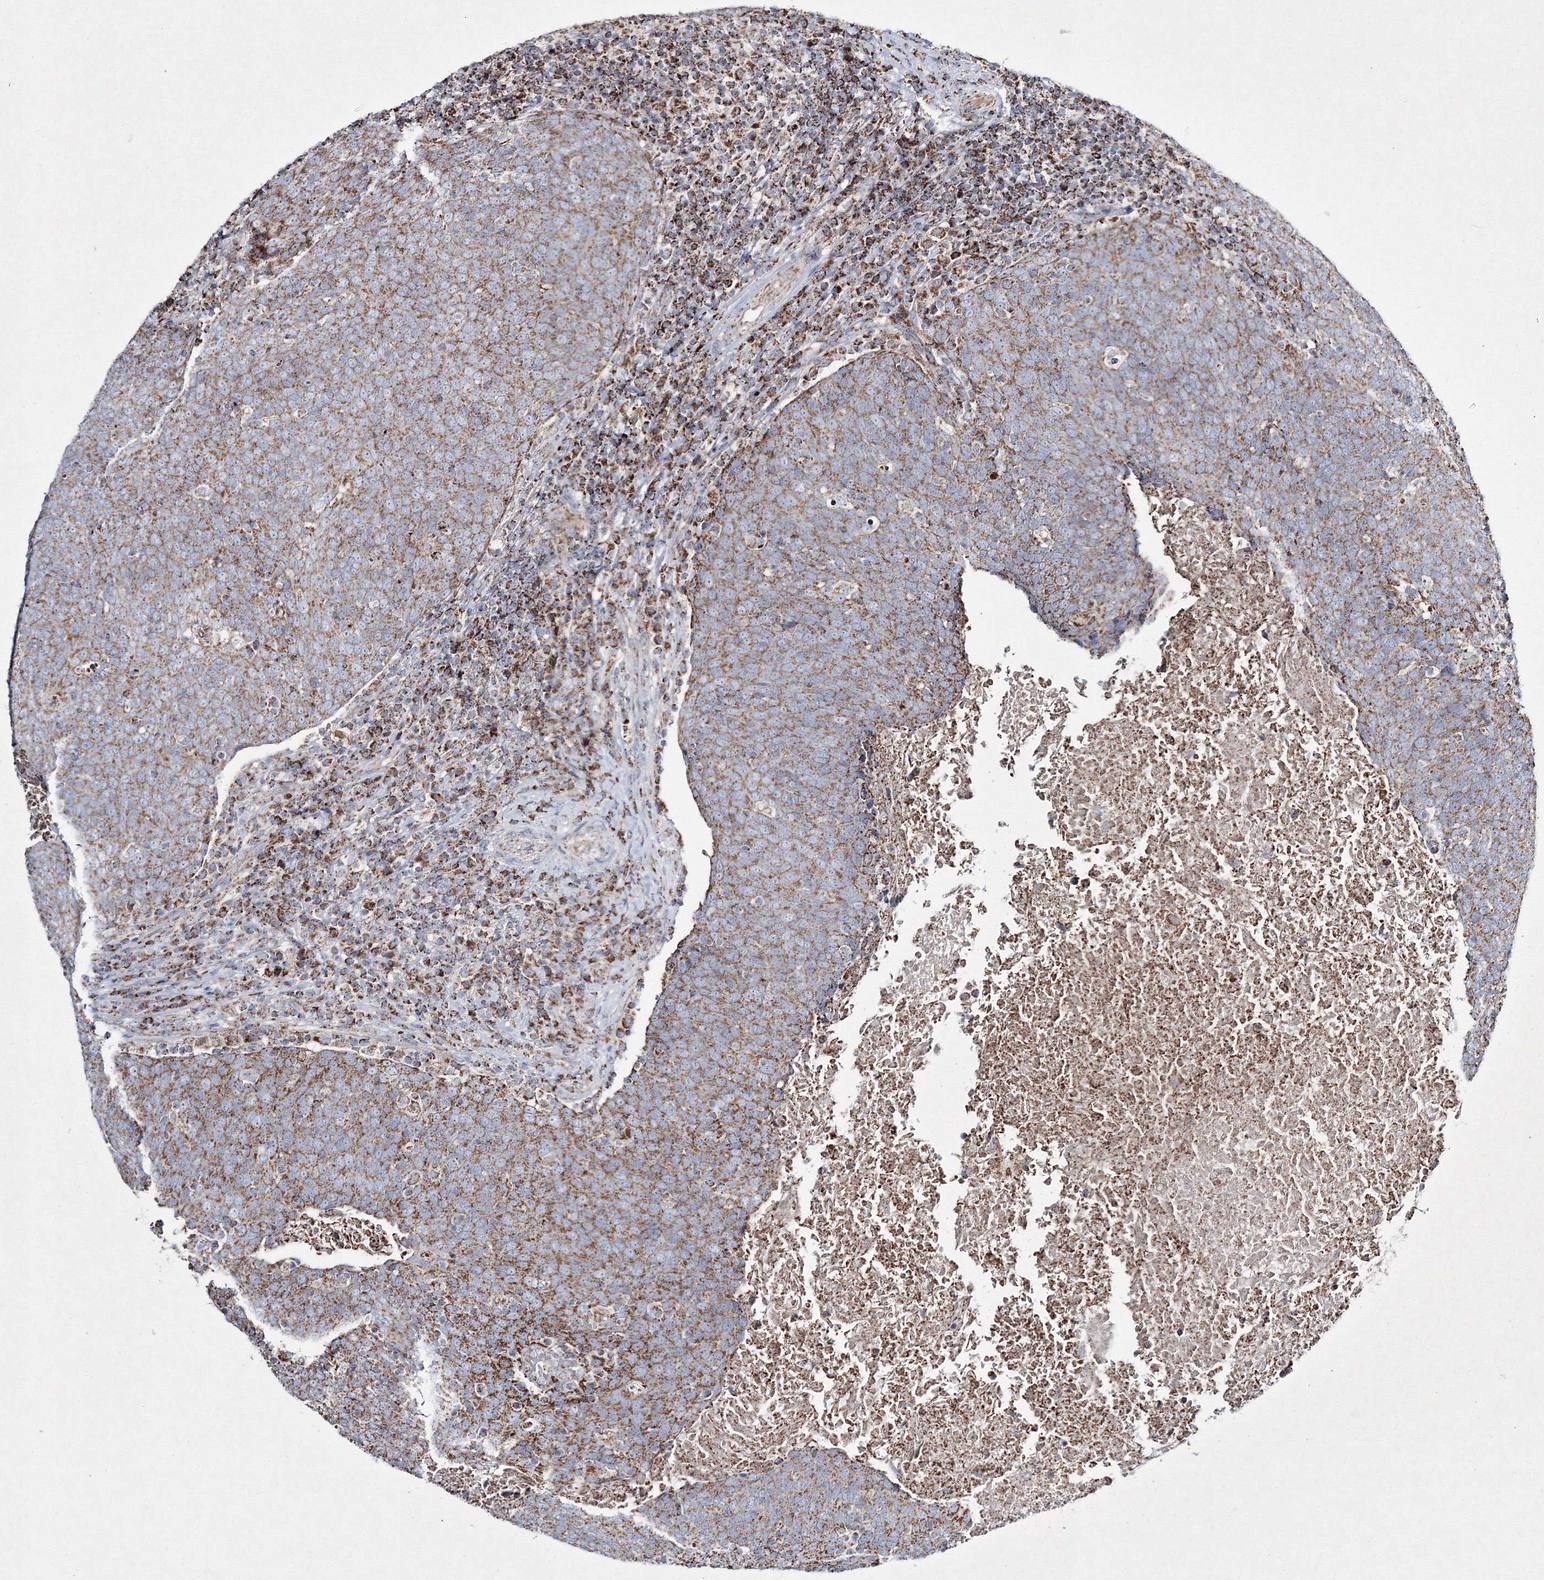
{"staining": {"intensity": "moderate", "quantity": ">75%", "location": "cytoplasmic/membranous"}, "tissue": "head and neck cancer", "cell_type": "Tumor cells", "image_type": "cancer", "snomed": [{"axis": "morphology", "description": "Squamous cell carcinoma, NOS"}, {"axis": "morphology", "description": "Squamous cell carcinoma, metastatic, NOS"}, {"axis": "topography", "description": "Lymph node"}, {"axis": "topography", "description": "Head-Neck"}], "caption": "Immunohistochemical staining of human head and neck cancer reveals medium levels of moderate cytoplasmic/membranous protein expression in about >75% of tumor cells.", "gene": "IGSF9", "patient": {"sex": "male", "age": 62}}